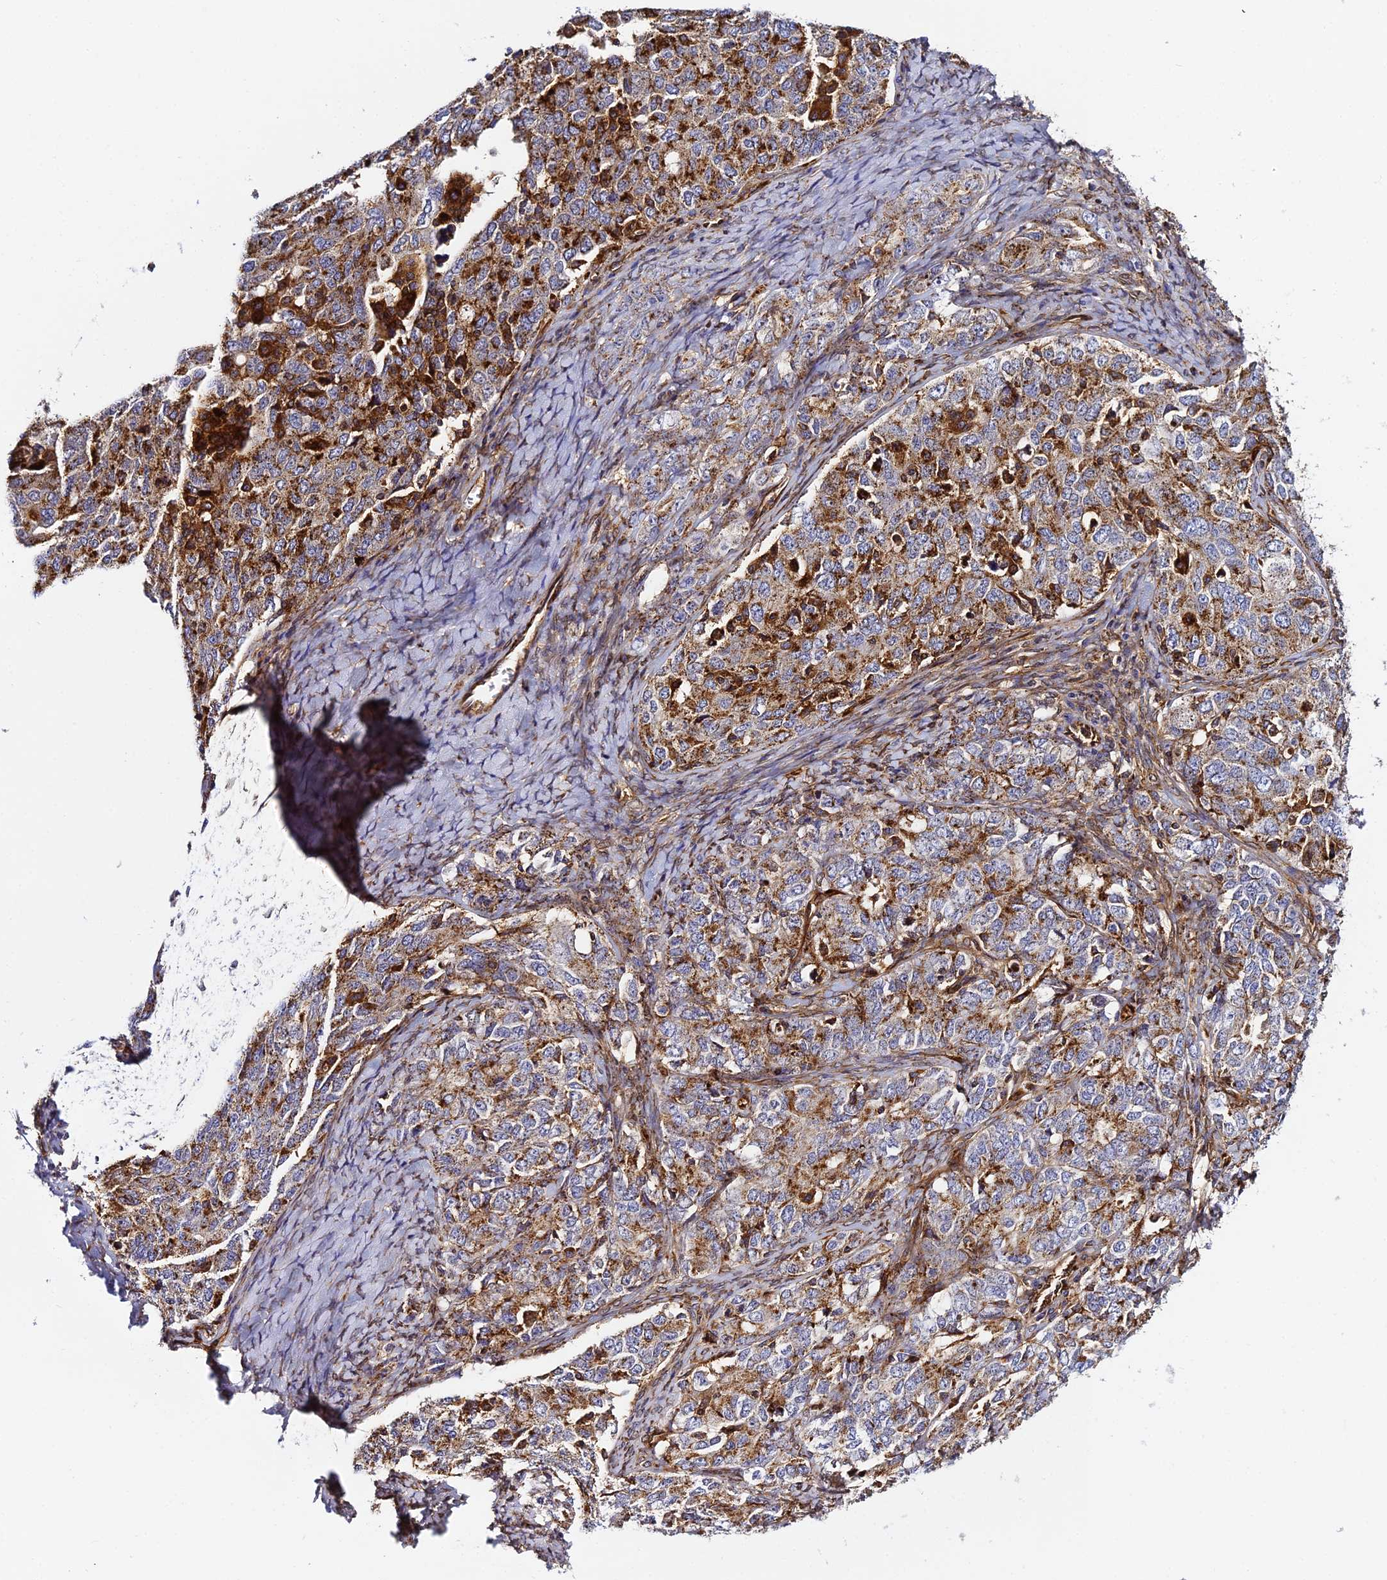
{"staining": {"intensity": "strong", "quantity": ">75%", "location": "cytoplasmic/membranous"}, "tissue": "ovarian cancer", "cell_type": "Tumor cells", "image_type": "cancer", "snomed": [{"axis": "morphology", "description": "Carcinoma, endometroid"}, {"axis": "topography", "description": "Ovary"}], "caption": "The immunohistochemical stain labels strong cytoplasmic/membranous staining in tumor cells of ovarian endometroid carcinoma tissue.", "gene": "TRPV2", "patient": {"sex": "female", "age": 62}}